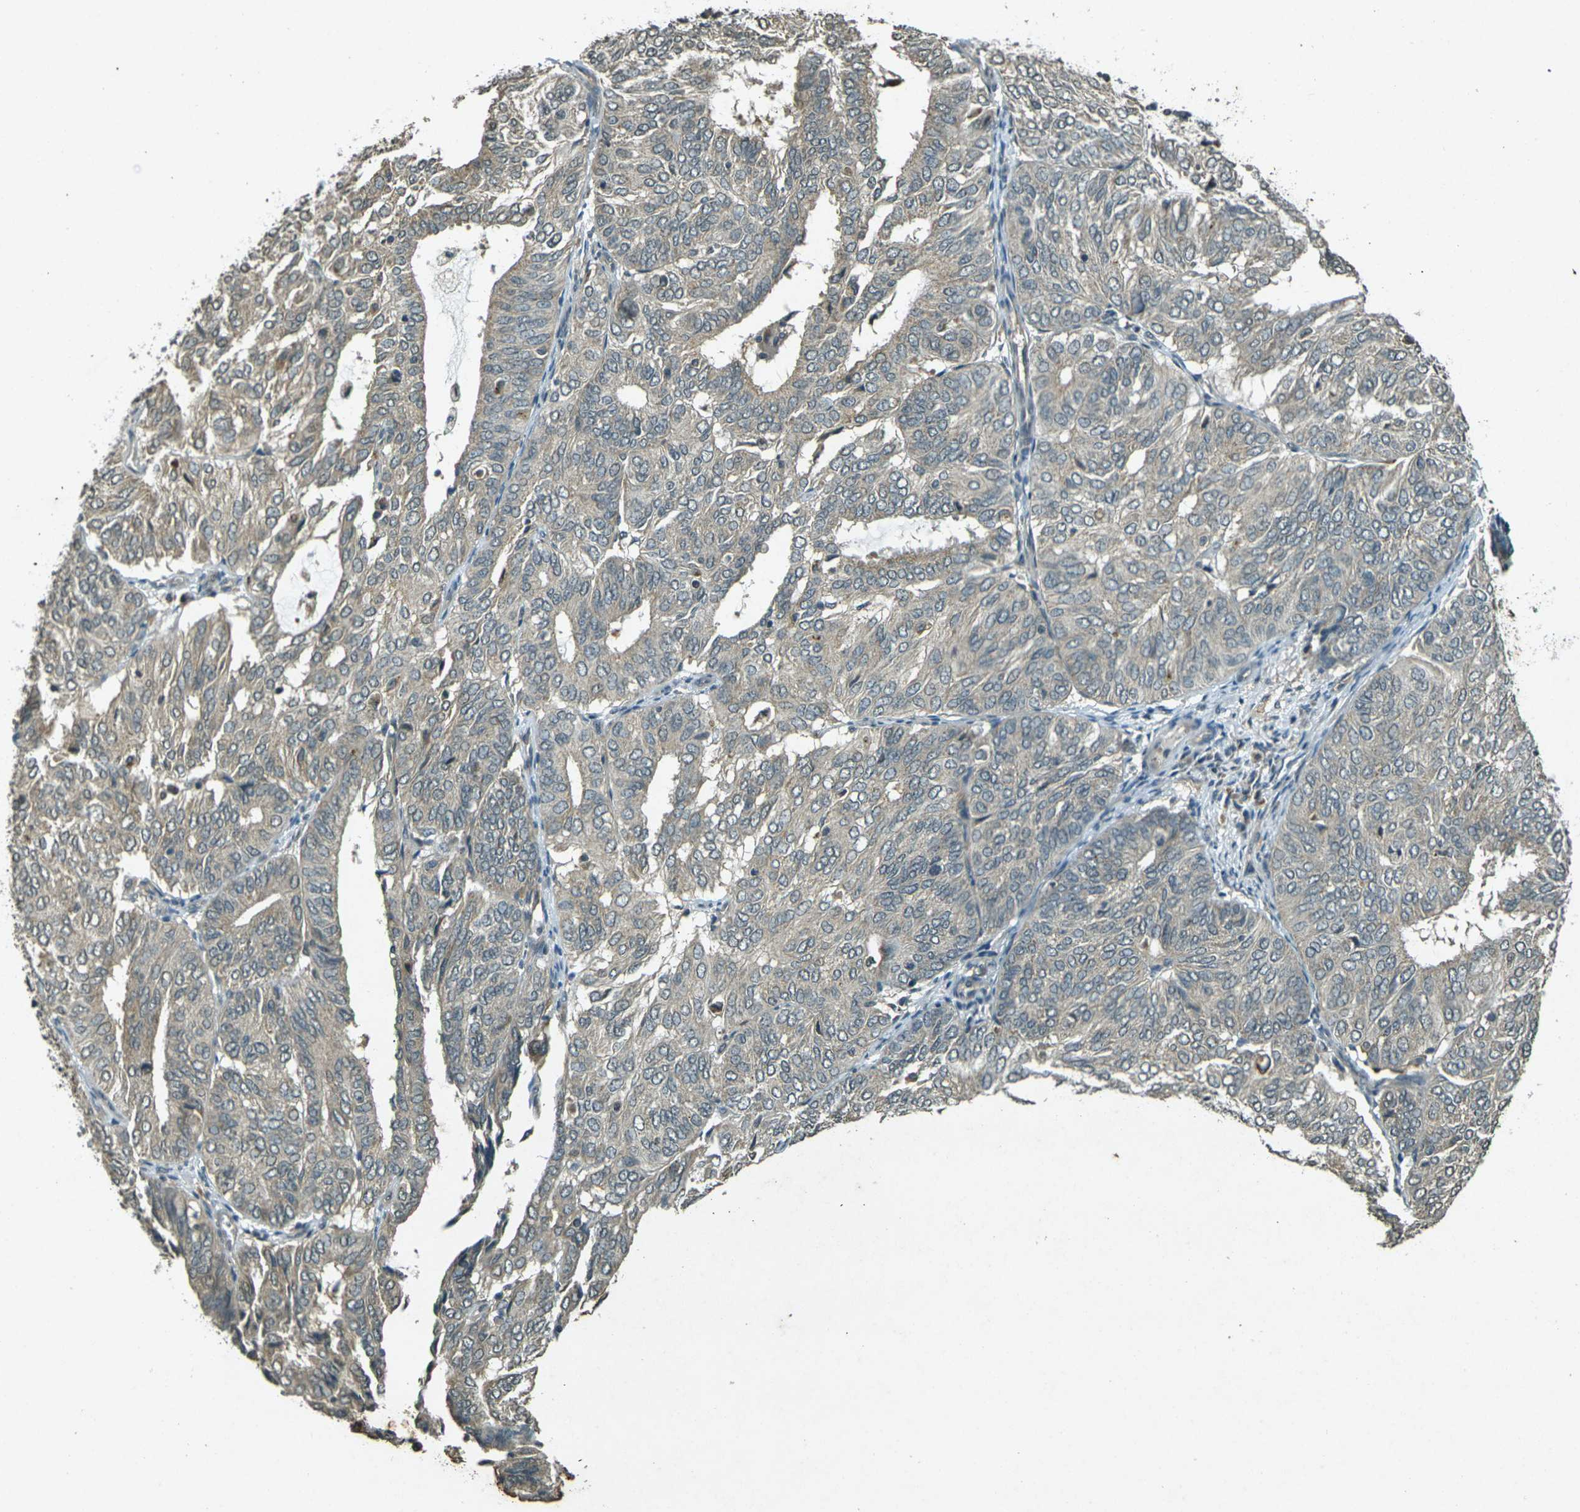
{"staining": {"intensity": "weak", "quantity": "<25%", "location": "cytoplasmic/membranous"}, "tissue": "endometrial cancer", "cell_type": "Tumor cells", "image_type": "cancer", "snomed": [{"axis": "morphology", "description": "Adenocarcinoma, NOS"}, {"axis": "topography", "description": "Uterus"}], "caption": "DAB (3,3'-diaminobenzidine) immunohistochemical staining of human endometrial cancer reveals no significant expression in tumor cells.", "gene": "PDE2A", "patient": {"sex": "female", "age": 60}}